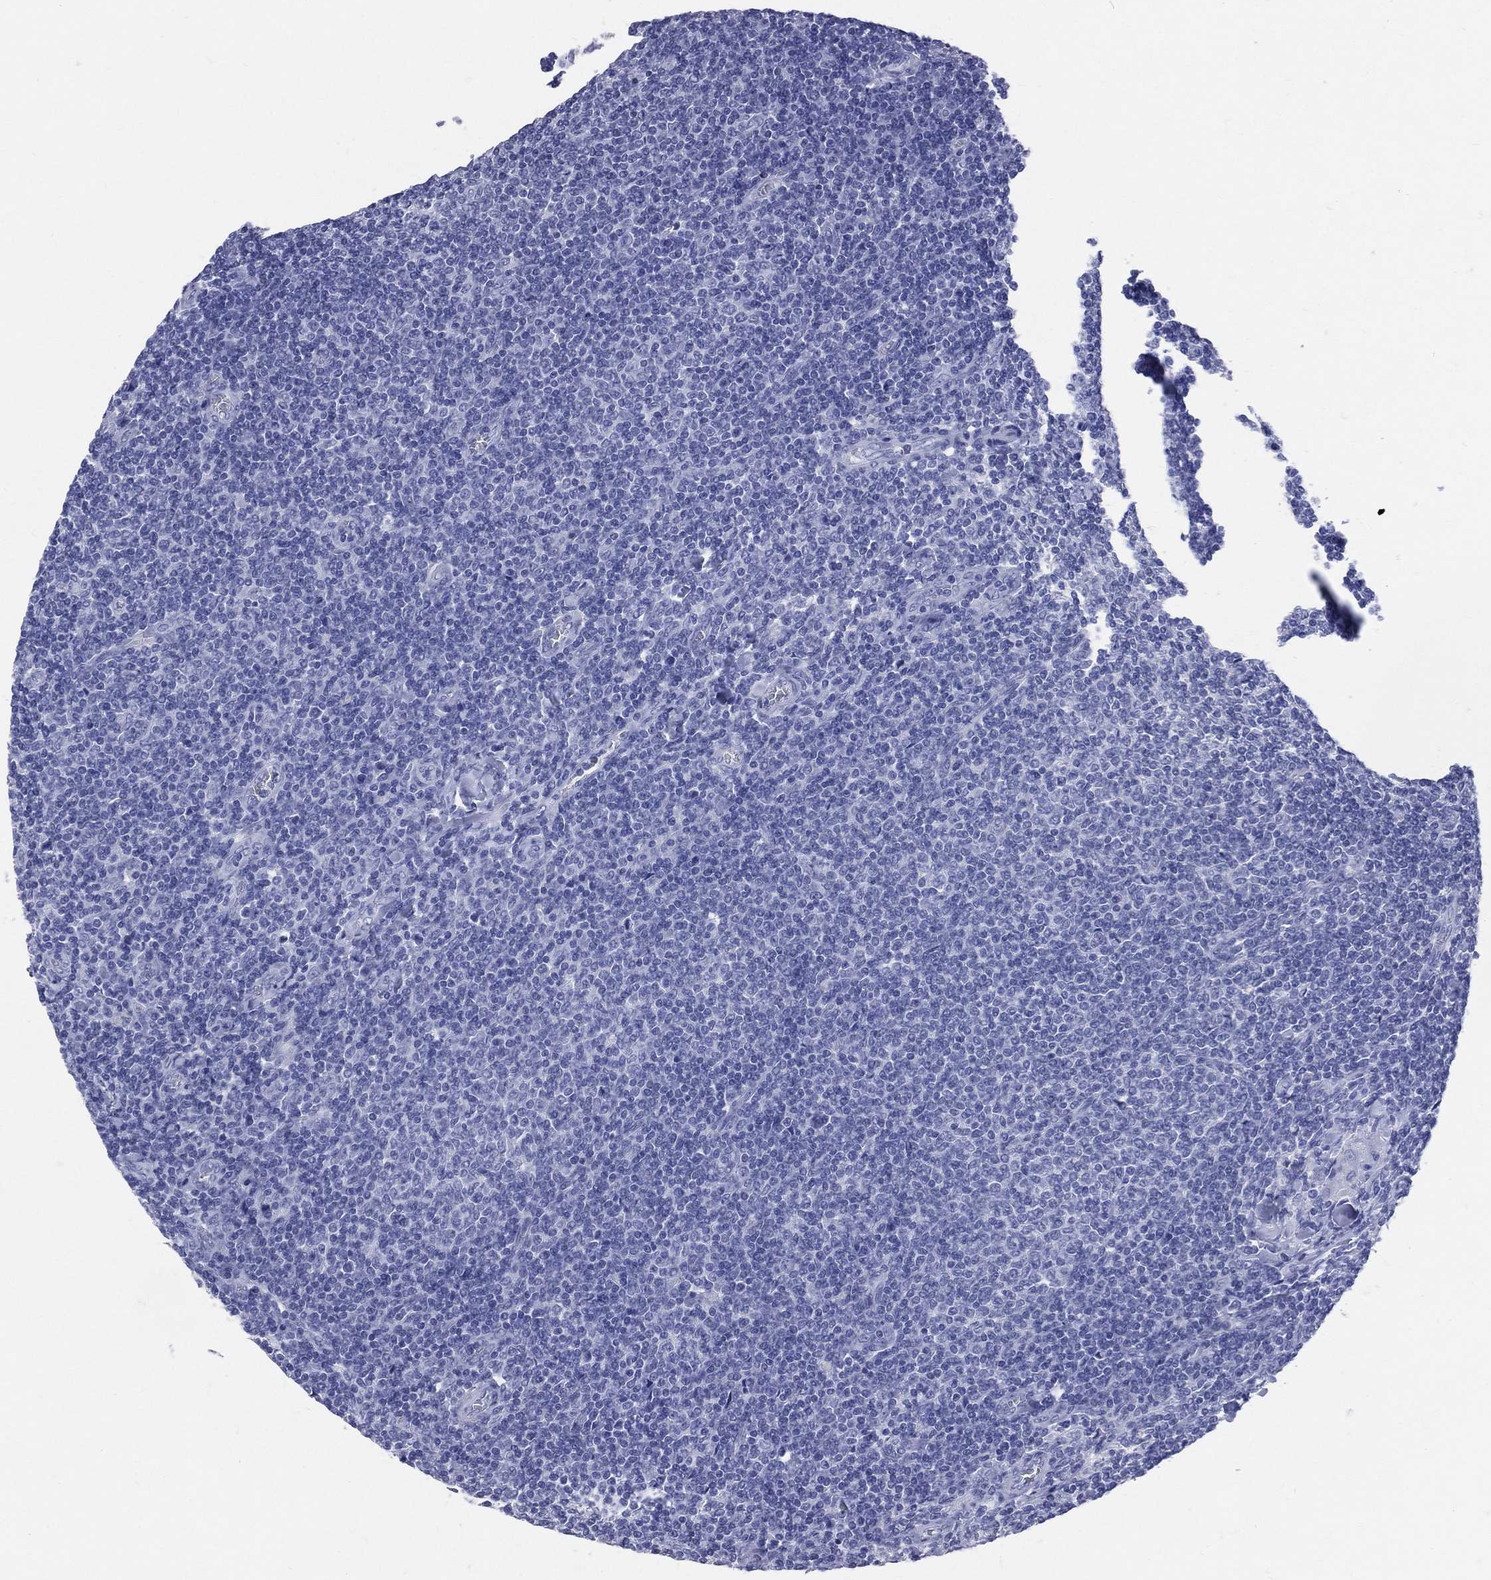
{"staining": {"intensity": "negative", "quantity": "none", "location": "none"}, "tissue": "lymphoma", "cell_type": "Tumor cells", "image_type": "cancer", "snomed": [{"axis": "morphology", "description": "Malignant lymphoma, non-Hodgkin's type, Low grade"}, {"axis": "topography", "description": "Lymph node"}], "caption": "Protein analysis of lymphoma demonstrates no significant positivity in tumor cells.", "gene": "CYLC1", "patient": {"sex": "male", "age": 52}}